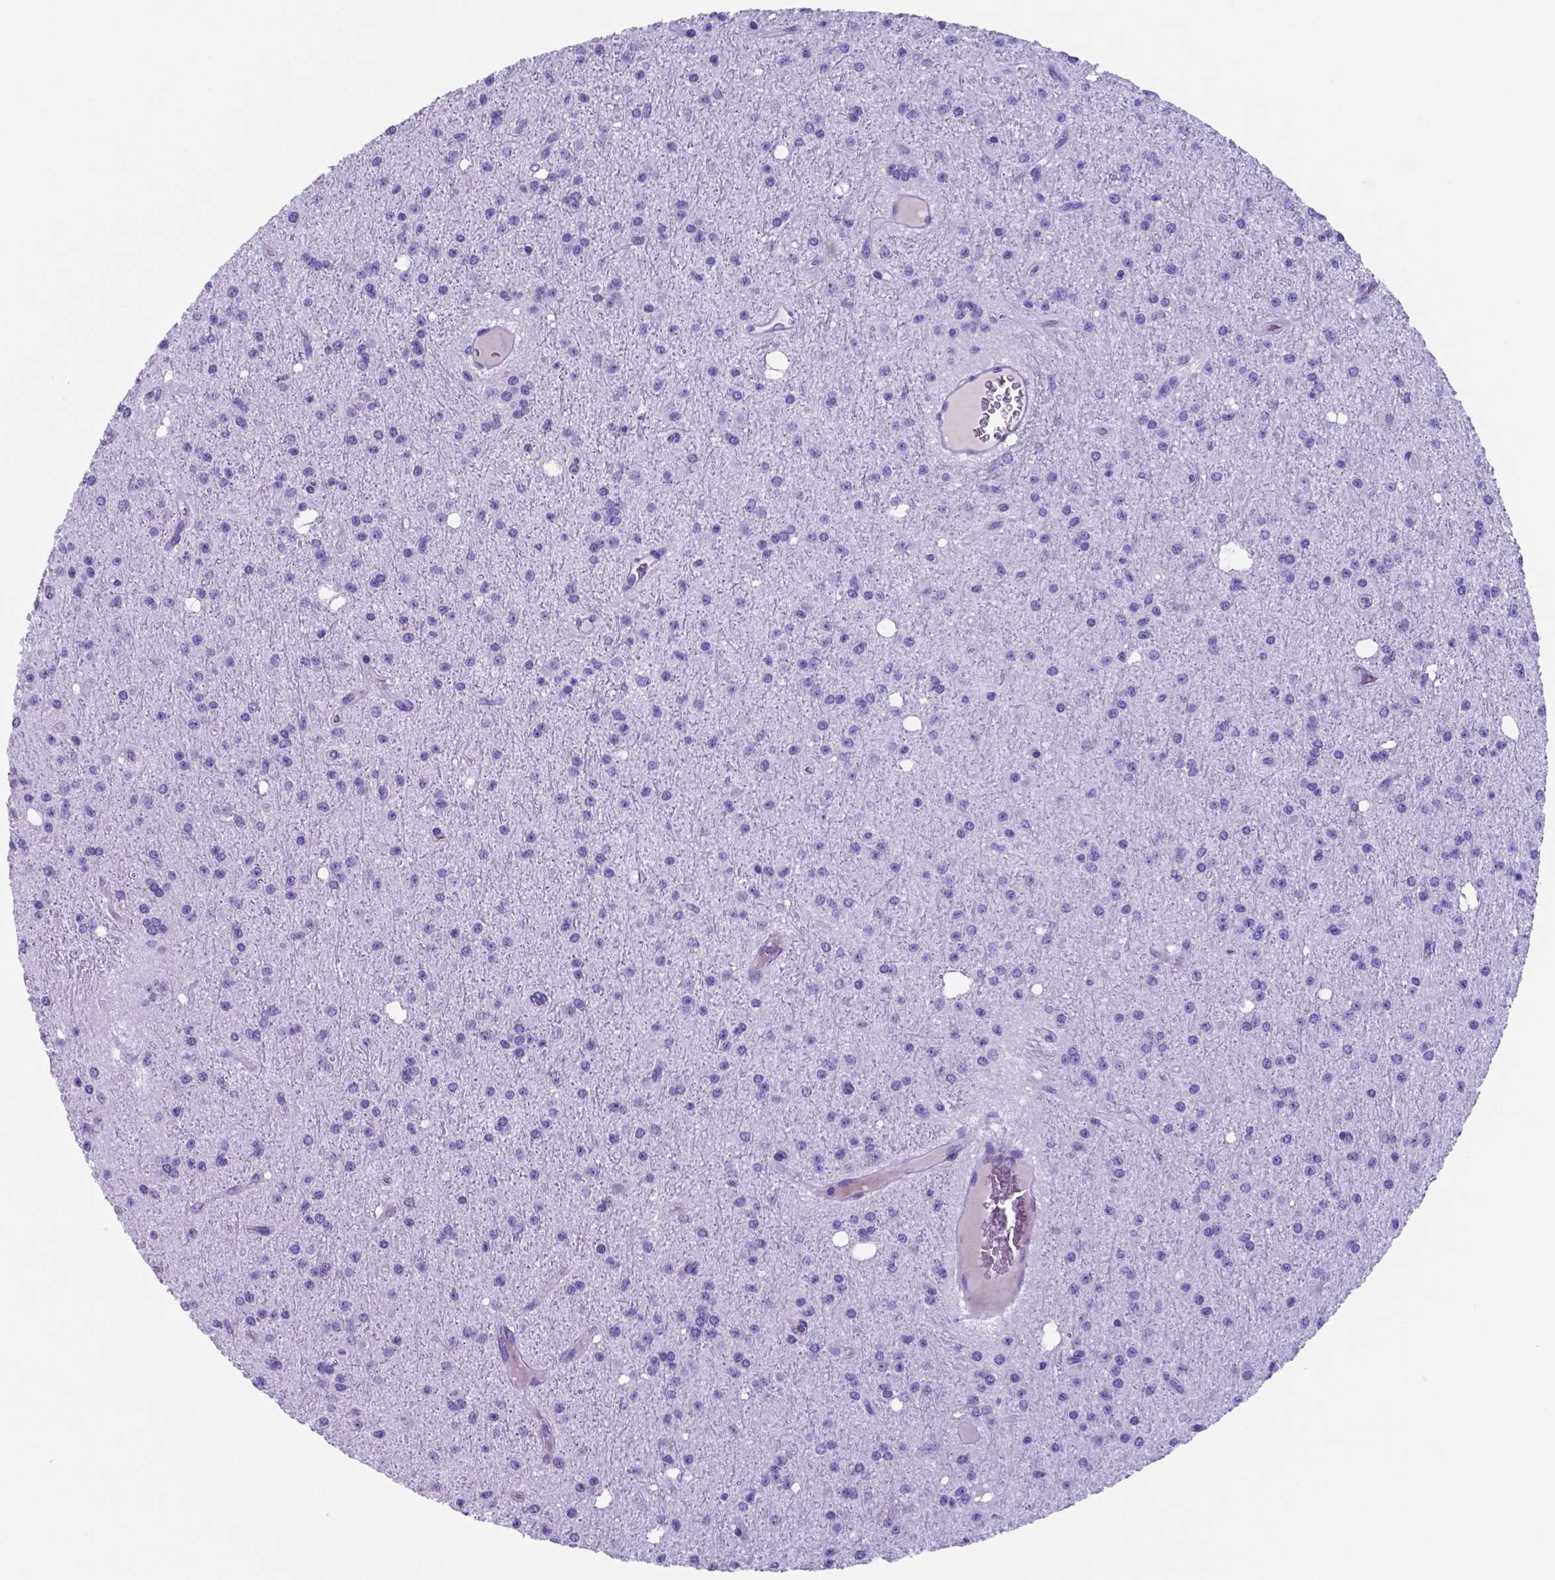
{"staining": {"intensity": "negative", "quantity": "none", "location": "none"}, "tissue": "glioma", "cell_type": "Tumor cells", "image_type": "cancer", "snomed": [{"axis": "morphology", "description": "Glioma, malignant, Low grade"}, {"axis": "topography", "description": "Brain"}], "caption": "Tumor cells are negative for protein expression in human glioma.", "gene": "DNAAF8", "patient": {"sex": "male", "age": 27}}